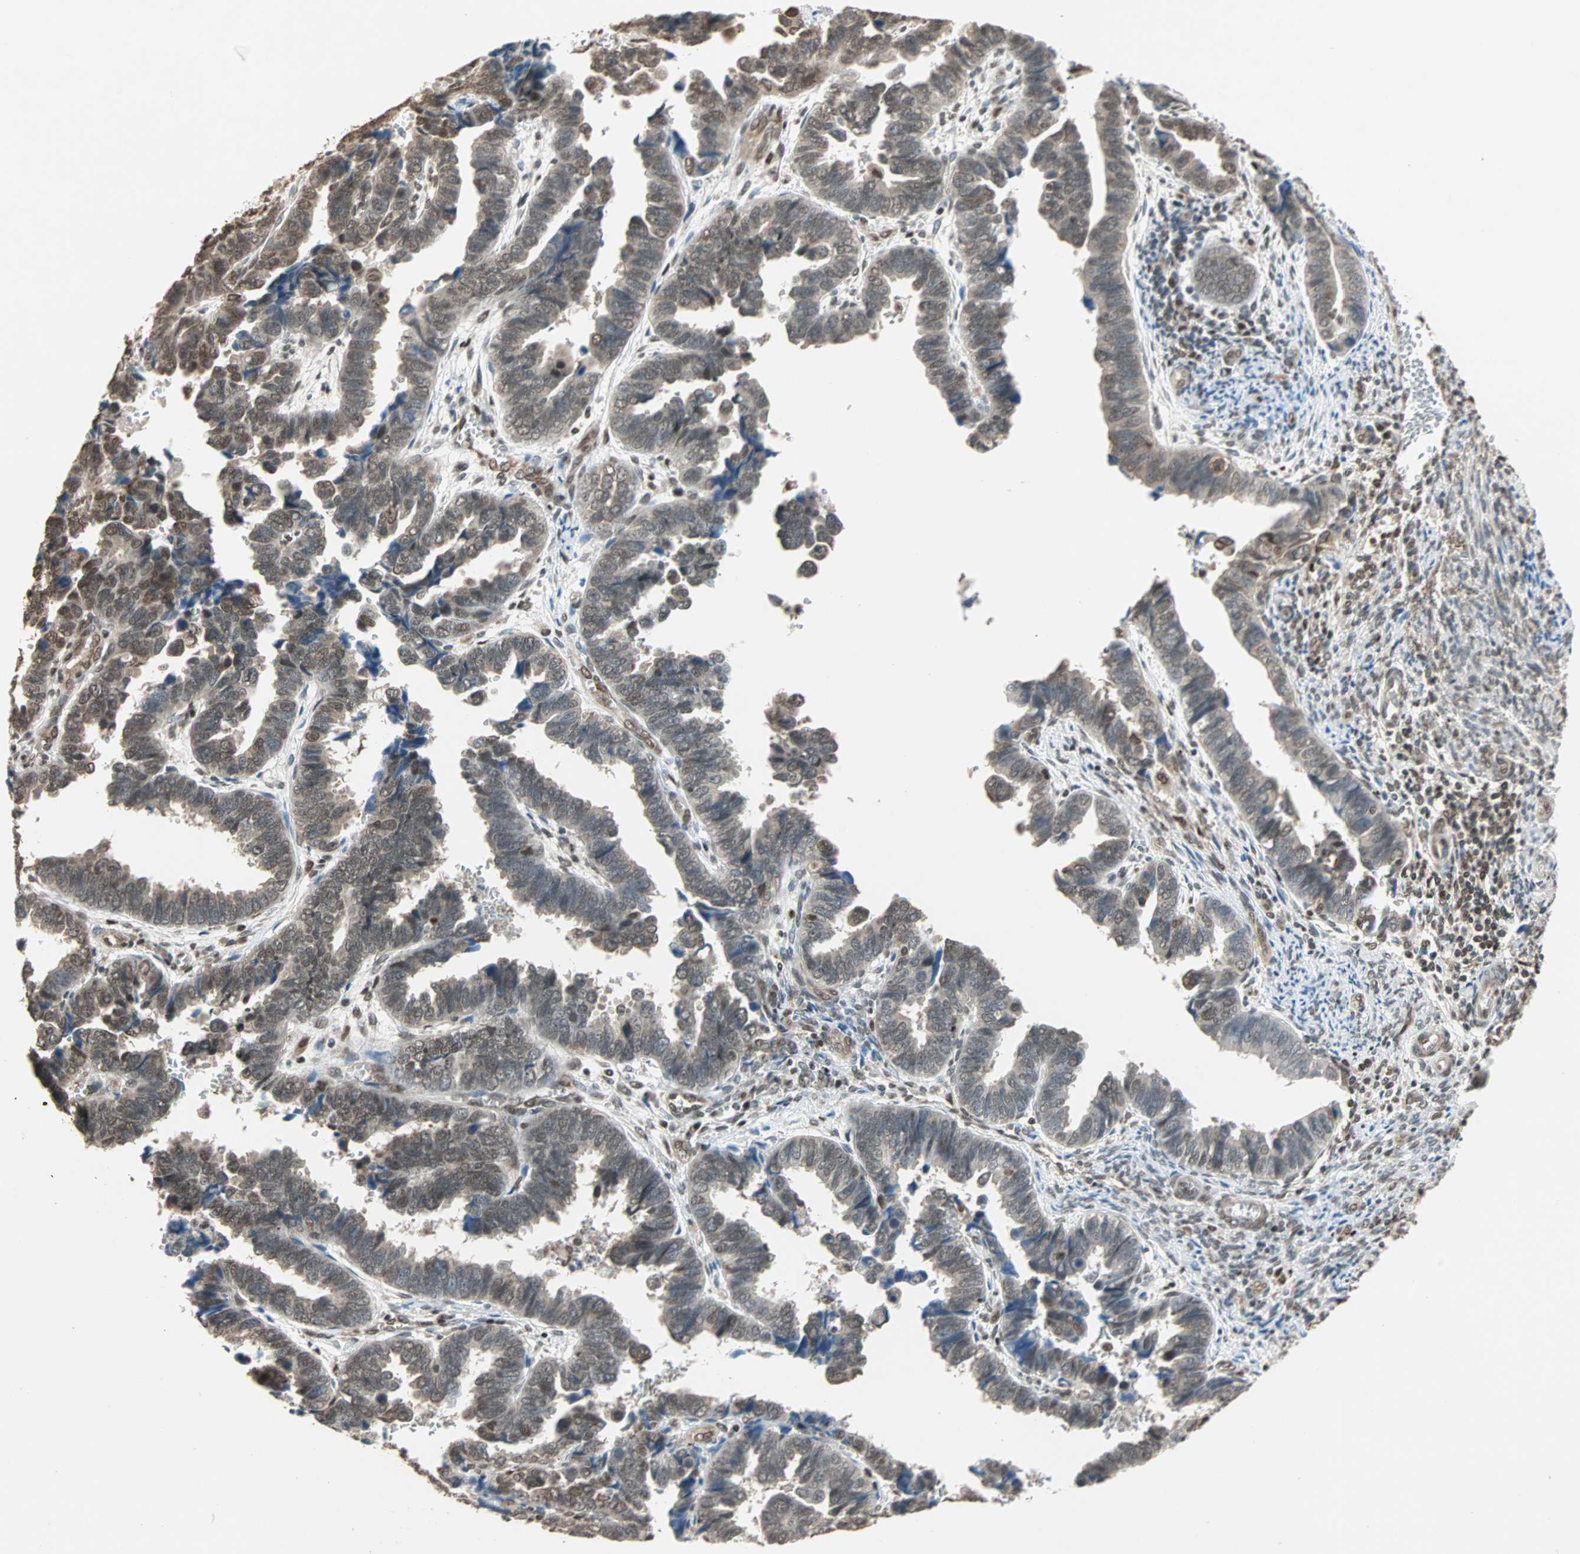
{"staining": {"intensity": "weak", "quantity": ">75%", "location": "nuclear"}, "tissue": "endometrial cancer", "cell_type": "Tumor cells", "image_type": "cancer", "snomed": [{"axis": "morphology", "description": "Adenocarcinoma, NOS"}, {"axis": "topography", "description": "Endometrium"}], "caption": "Endometrial cancer (adenocarcinoma) tissue reveals weak nuclear positivity in approximately >75% of tumor cells", "gene": "DAZAP1", "patient": {"sex": "female", "age": 75}}